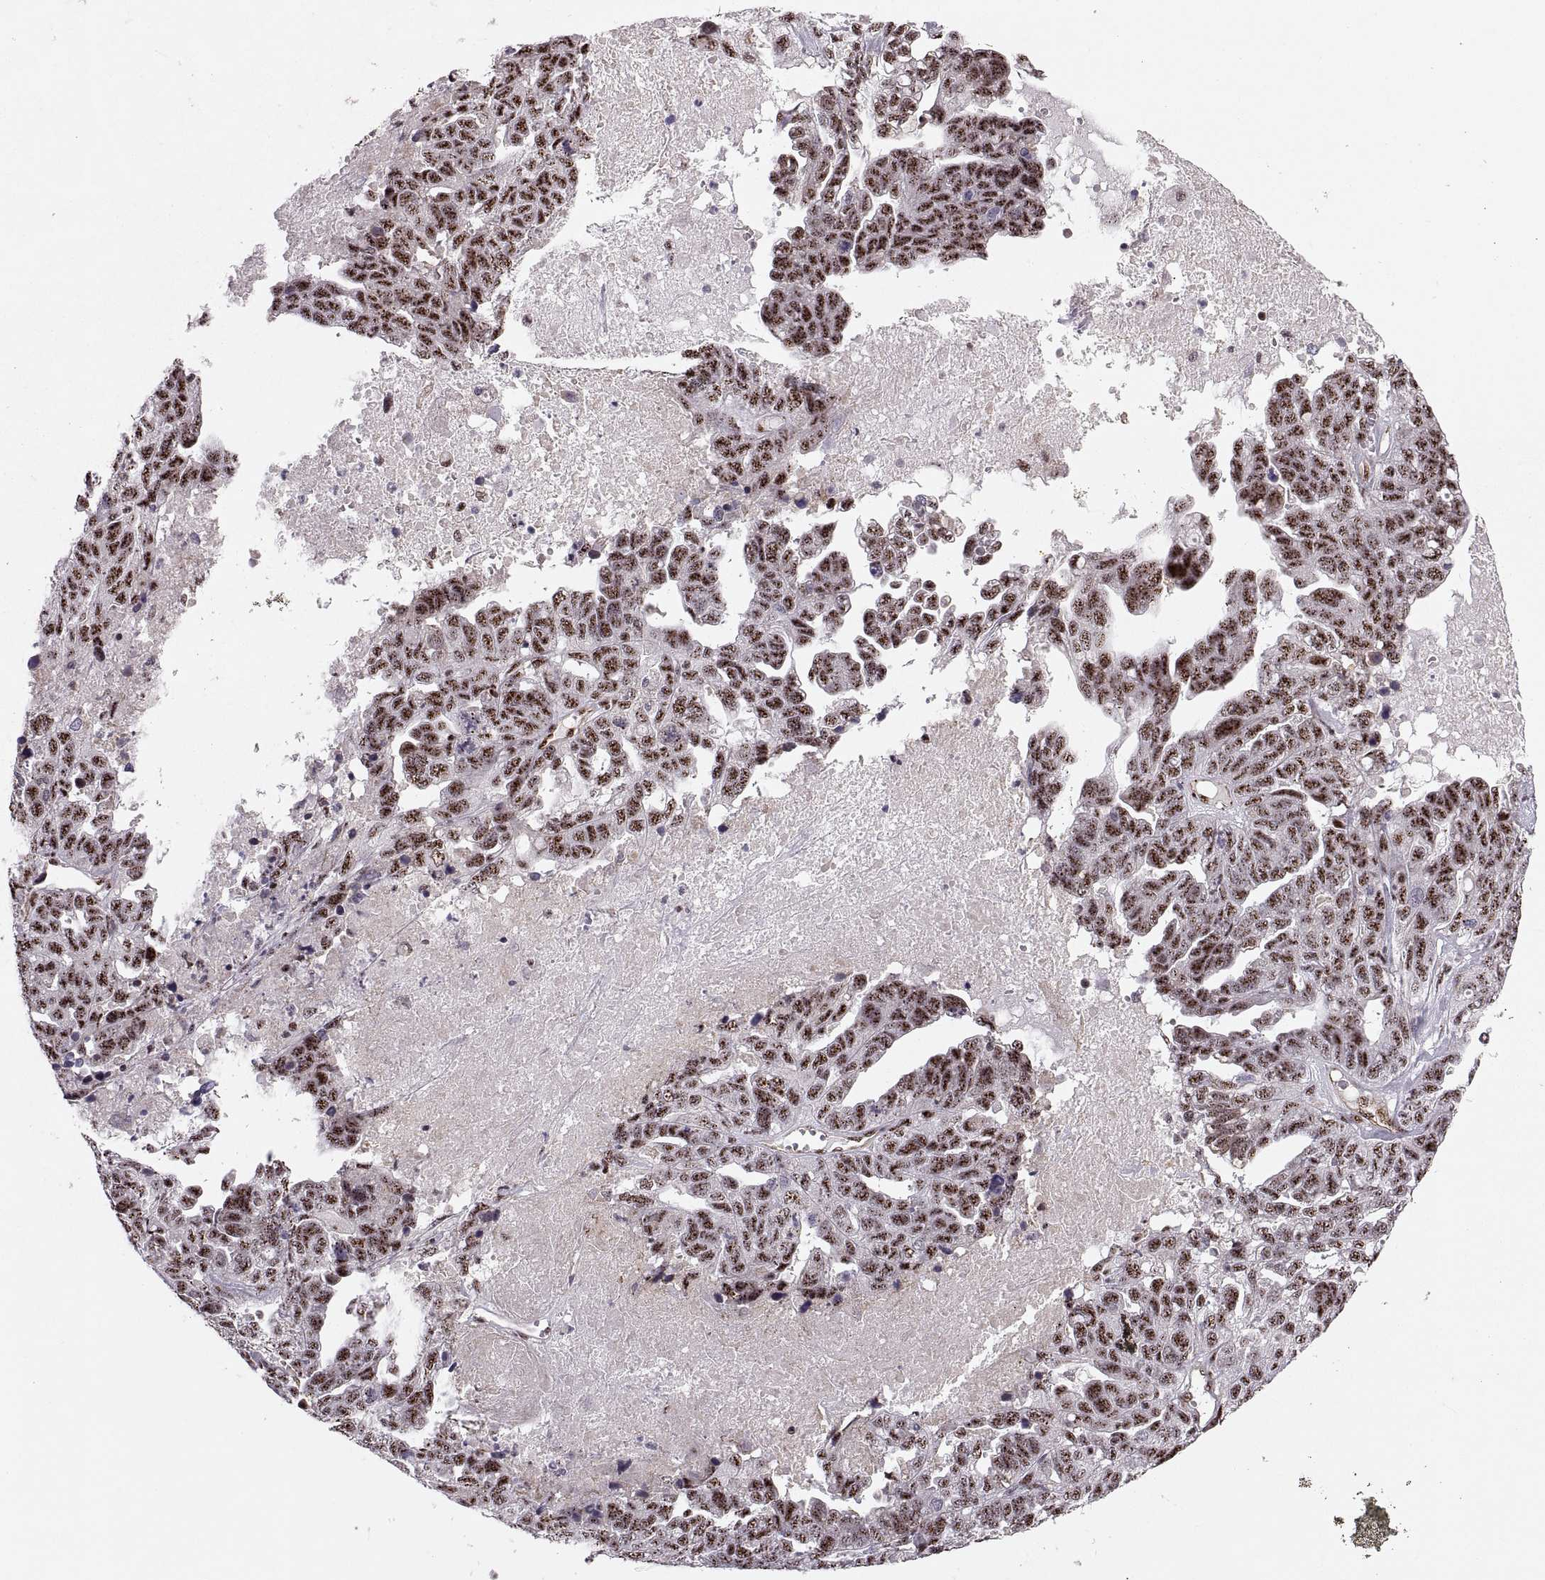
{"staining": {"intensity": "moderate", "quantity": ">75%", "location": "nuclear"}, "tissue": "ovarian cancer", "cell_type": "Tumor cells", "image_type": "cancer", "snomed": [{"axis": "morphology", "description": "Cystadenocarcinoma, serous, NOS"}, {"axis": "topography", "description": "Ovary"}], "caption": "Ovarian serous cystadenocarcinoma stained with IHC demonstrates moderate nuclear staining in about >75% of tumor cells. (Stains: DAB (3,3'-diaminobenzidine) in brown, nuclei in blue, Microscopy: brightfield microscopy at high magnification).", "gene": "ZCCHC17", "patient": {"sex": "female", "age": 71}}